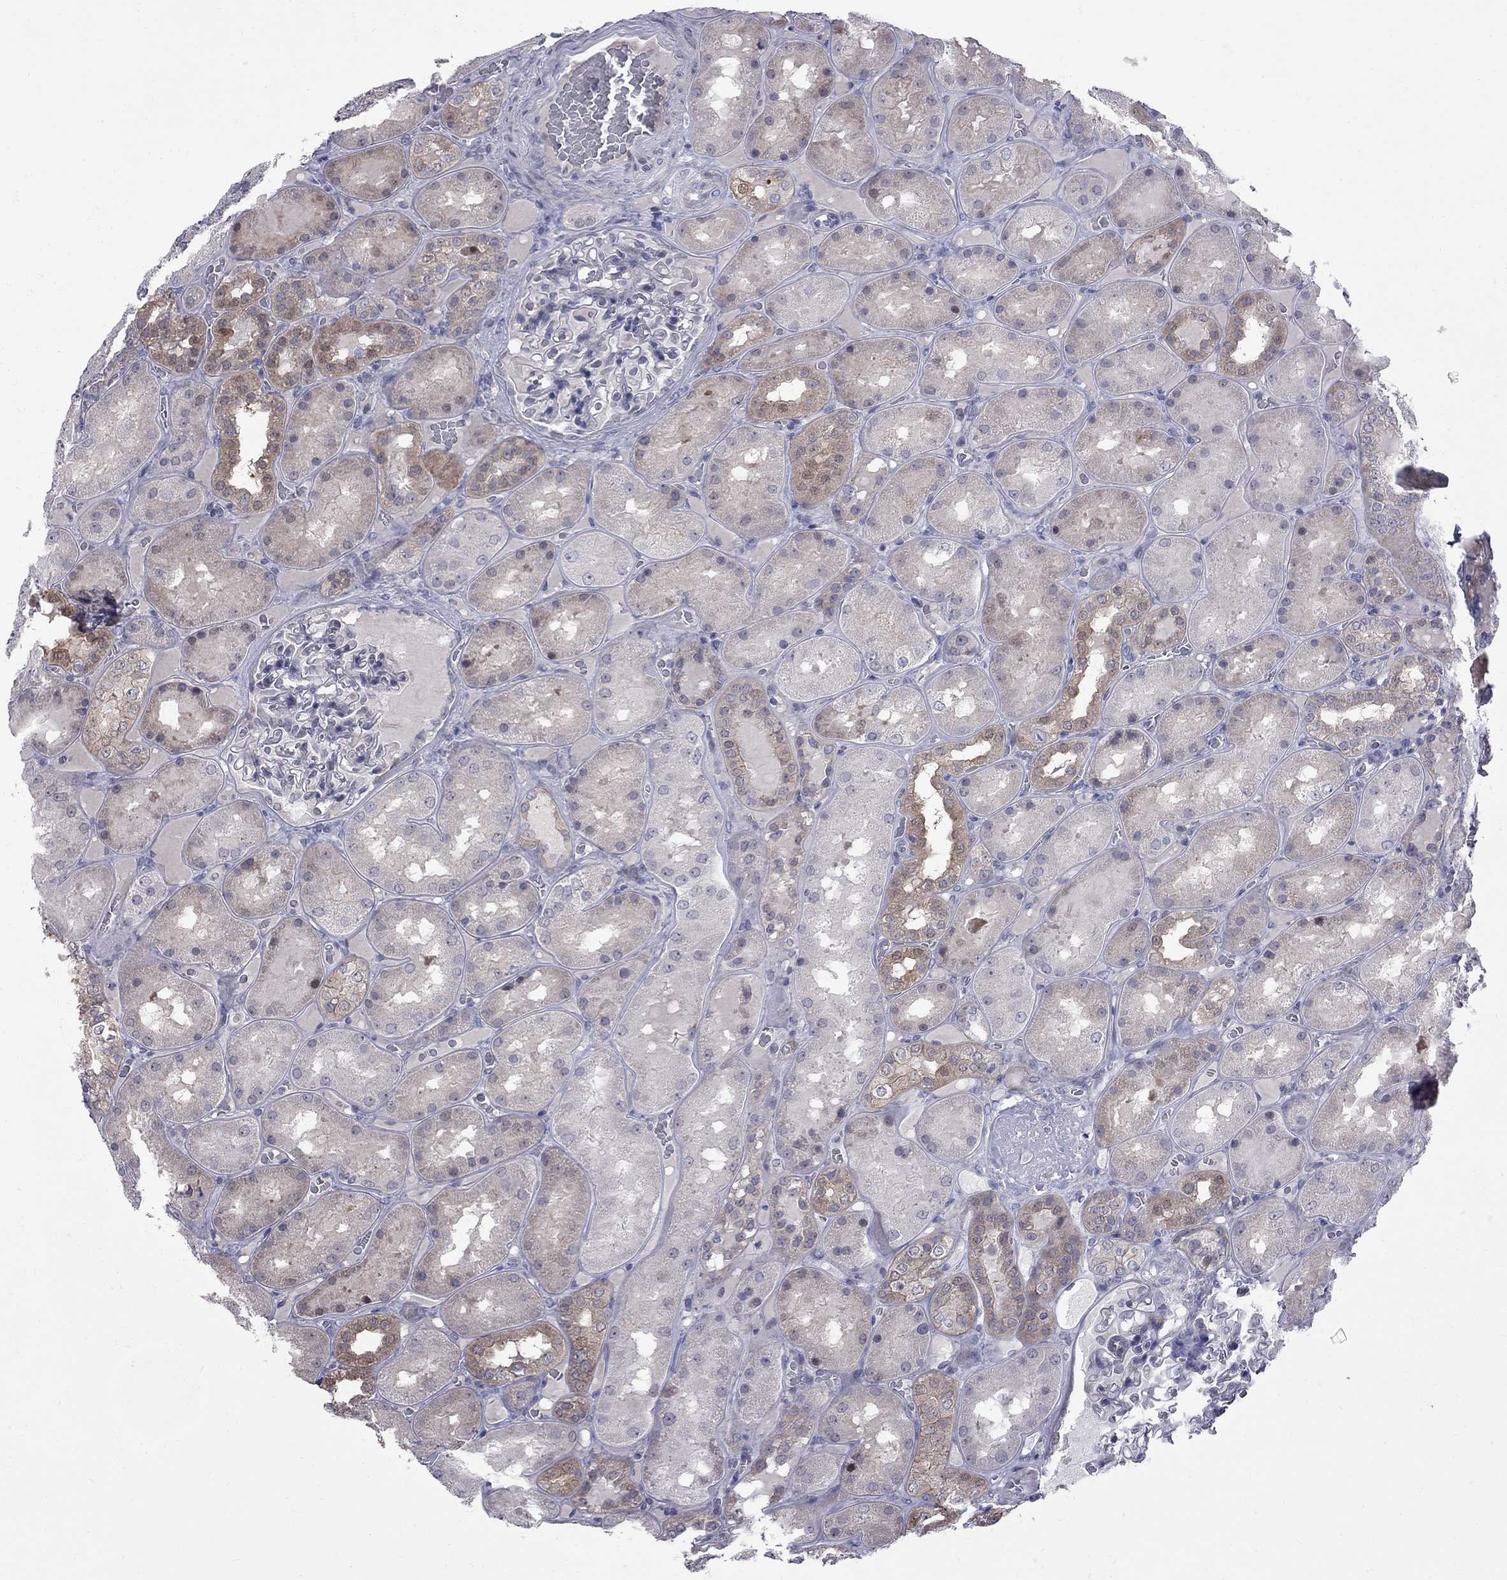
{"staining": {"intensity": "negative", "quantity": "none", "location": "none"}, "tissue": "kidney", "cell_type": "Cells in glomeruli", "image_type": "normal", "snomed": [{"axis": "morphology", "description": "Normal tissue, NOS"}, {"axis": "topography", "description": "Kidney"}], "caption": "Cells in glomeruli show no significant protein positivity in normal kidney. Nuclei are stained in blue.", "gene": "NRARP", "patient": {"sex": "male", "age": 73}}